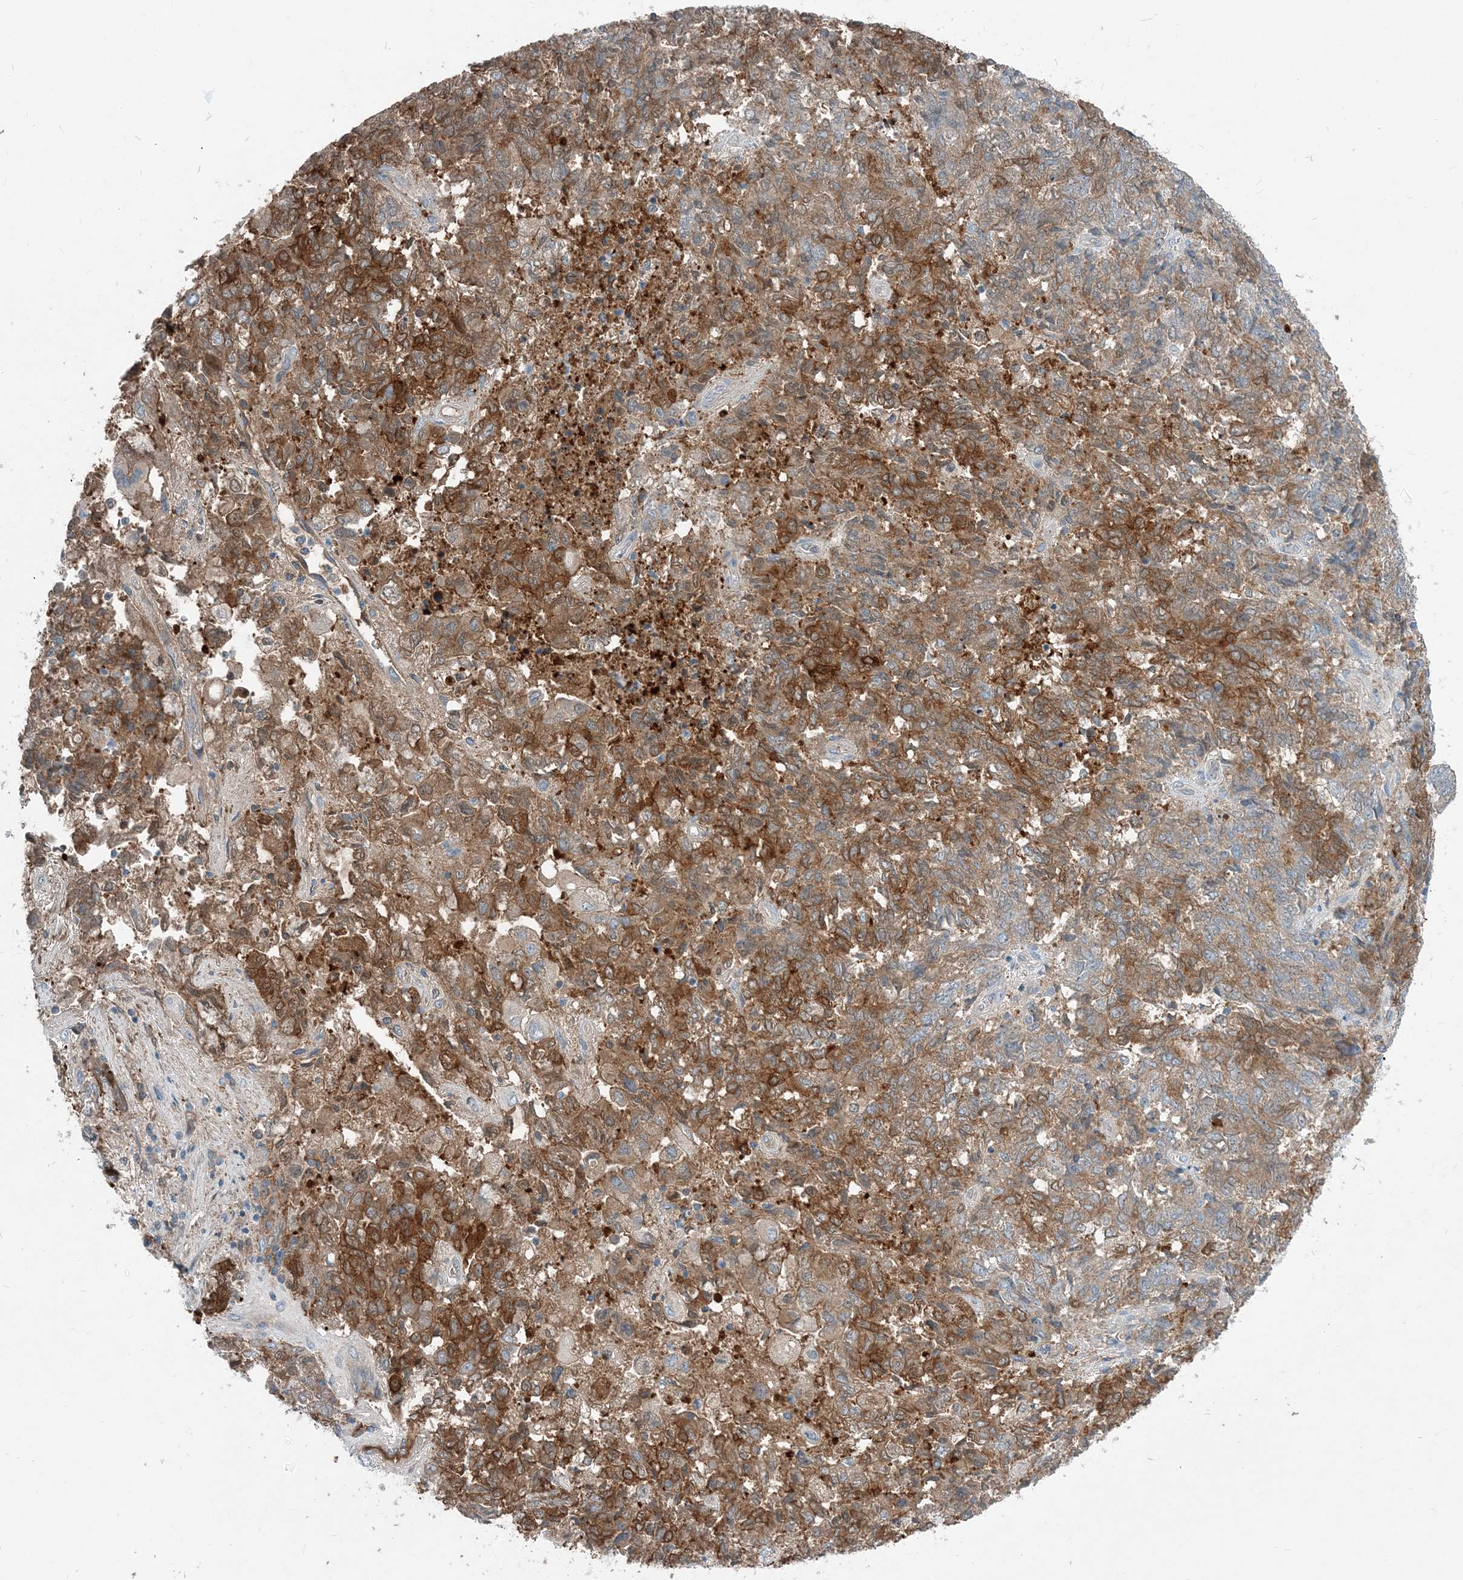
{"staining": {"intensity": "moderate", "quantity": "25%-75%", "location": "cytoplasmic/membranous"}, "tissue": "endometrial cancer", "cell_type": "Tumor cells", "image_type": "cancer", "snomed": [{"axis": "morphology", "description": "Adenocarcinoma, NOS"}, {"axis": "topography", "description": "Endometrium"}], "caption": "The image demonstrates immunohistochemical staining of adenocarcinoma (endometrial). There is moderate cytoplasmic/membranous staining is seen in about 25%-75% of tumor cells.", "gene": "ARMH1", "patient": {"sex": "female", "age": 80}}